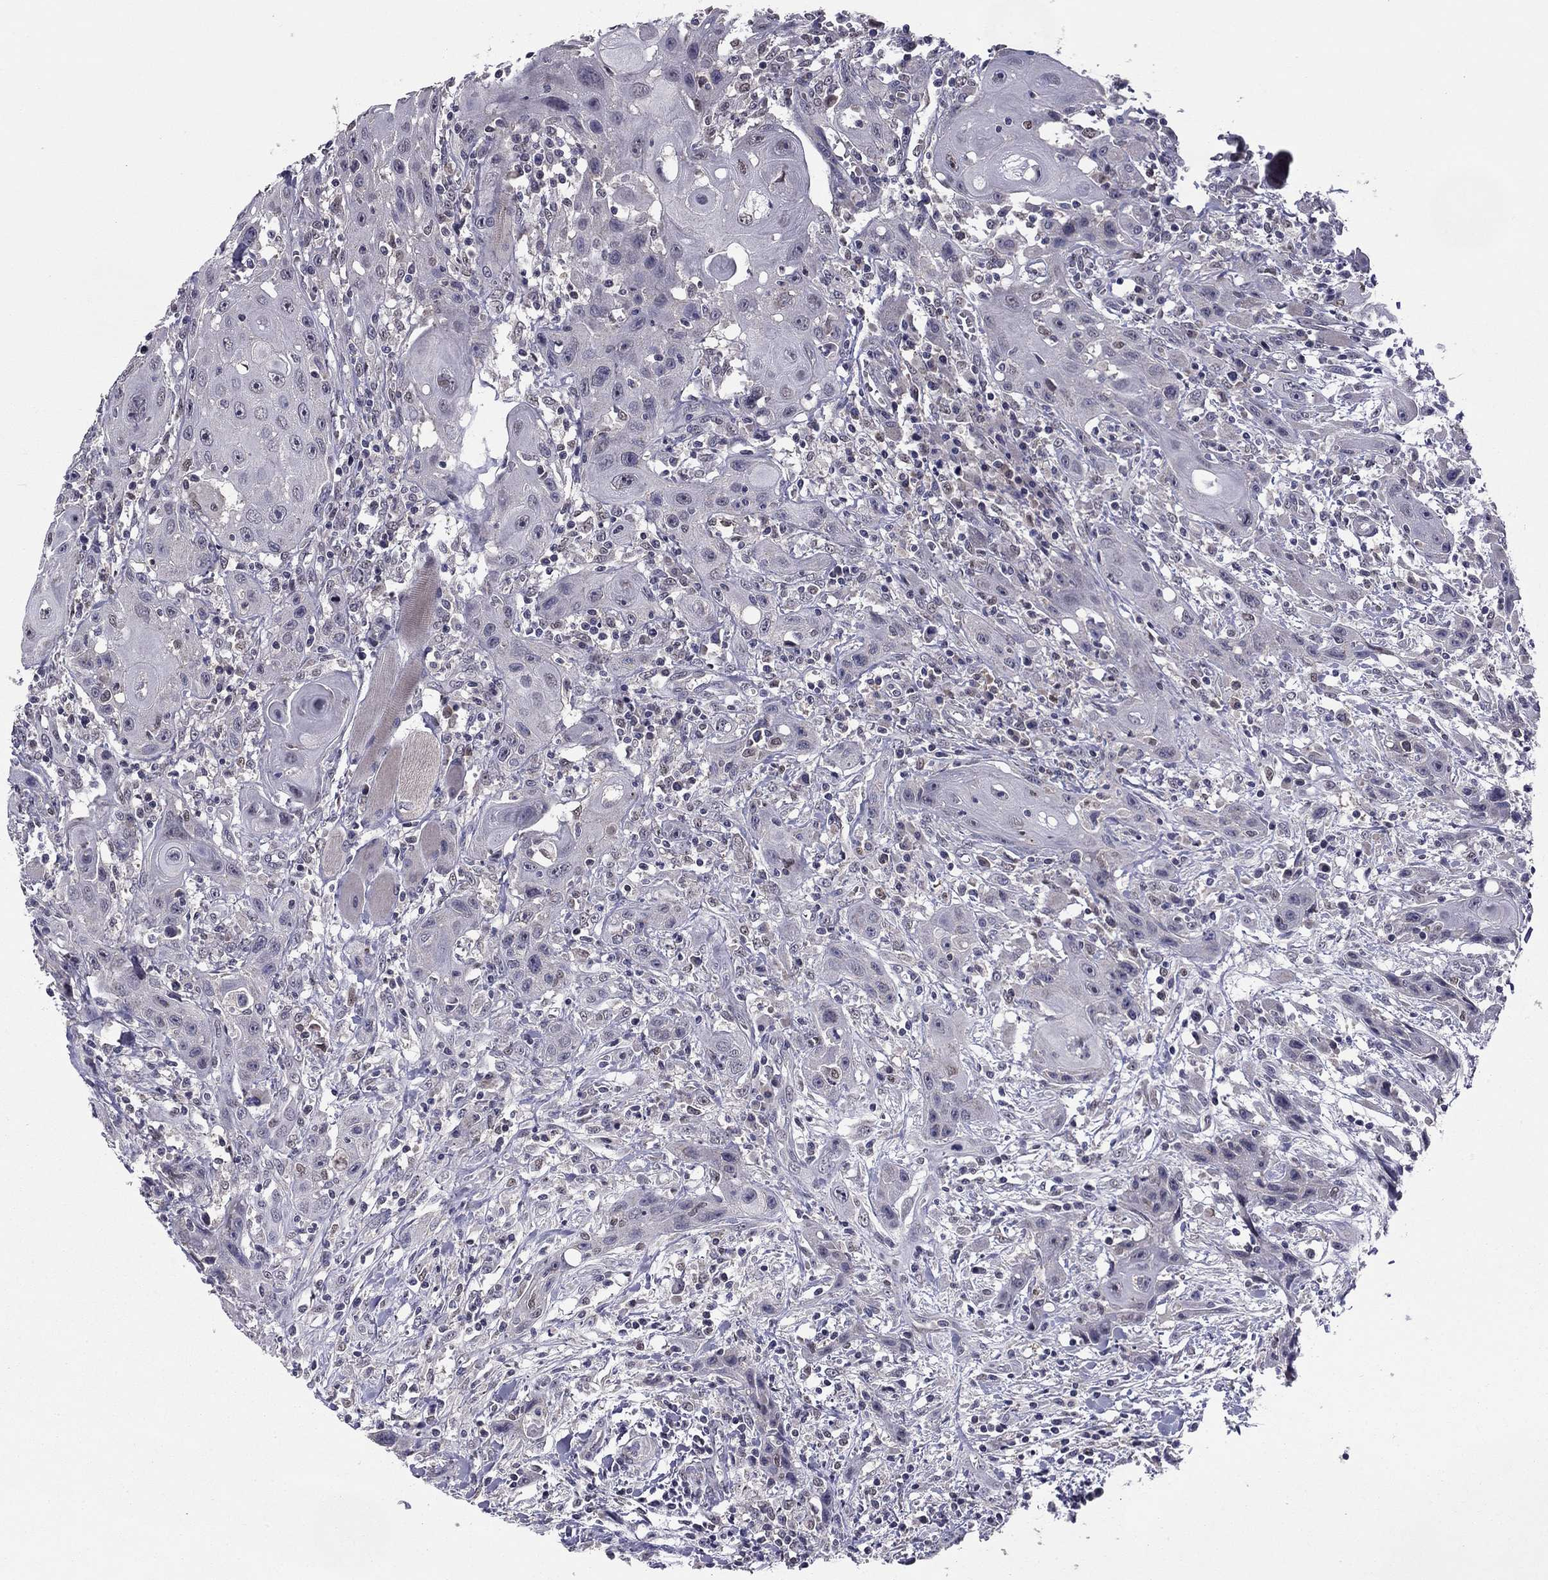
{"staining": {"intensity": "negative", "quantity": "none", "location": "none"}, "tissue": "head and neck cancer", "cell_type": "Tumor cells", "image_type": "cancer", "snomed": [{"axis": "morphology", "description": "Normal tissue, NOS"}, {"axis": "morphology", "description": "Squamous cell carcinoma, NOS"}, {"axis": "topography", "description": "Oral tissue"}, {"axis": "topography", "description": "Head-Neck"}], "caption": "IHC of human head and neck cancer demonstrates no expression in tumor cells. (Stains: DAB immunohistochemistry with hematoxylin counter stain, Microscopy: brightfield microscopy at high magnification).", "gene": "HCN1", "patient": {"sex": "male", "age": 71}}